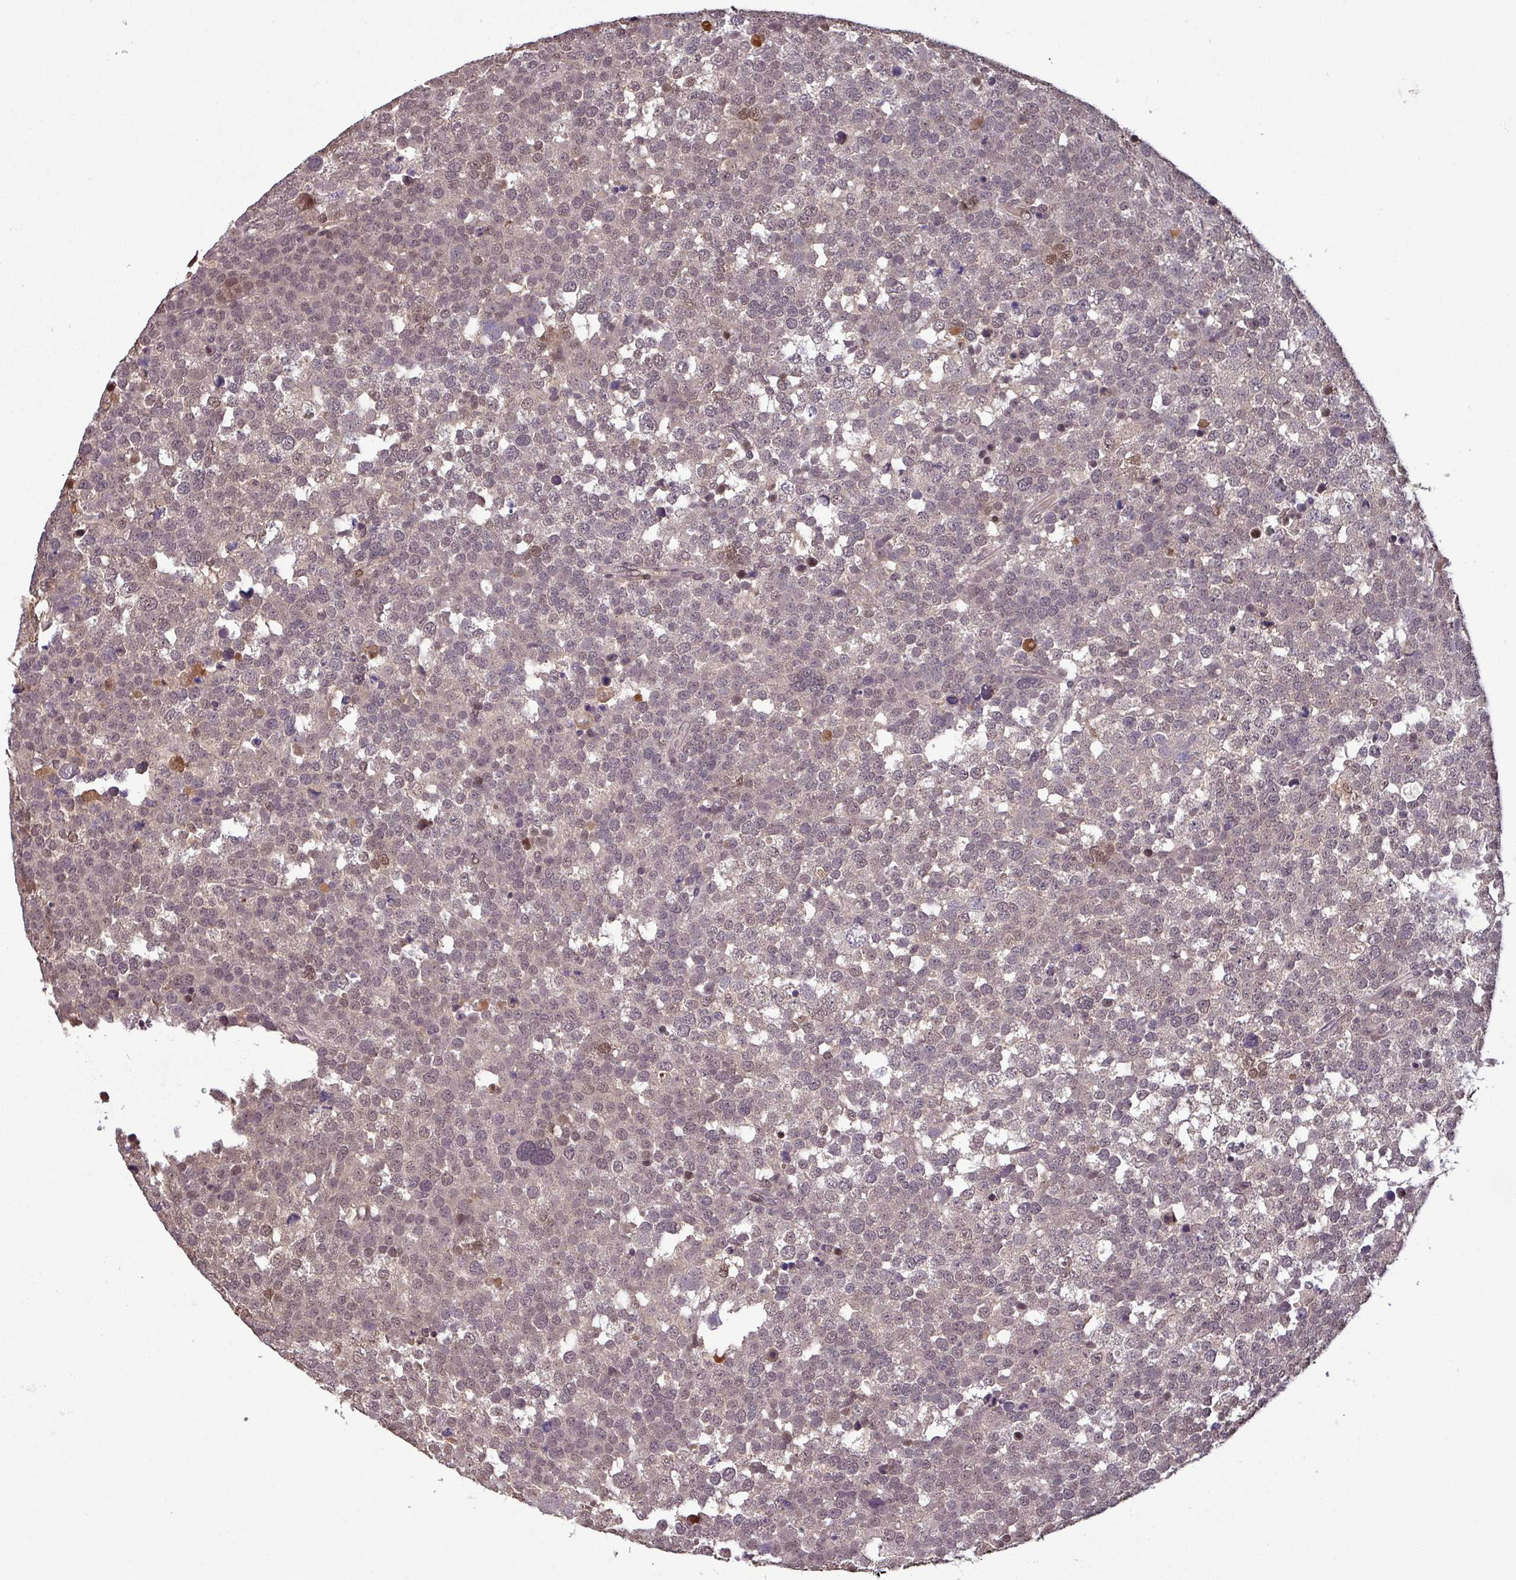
{"staining": {"intensity": "weak", "quantity": "<25%", "location": "nuclear"}, "tissue": "testis cancer", "cell_type": "Tumor cells", "image_type": "cancer", "snomed": [{"axis": "morphology", "description": "Seminoma, NOS"}, {"axis": "topography", "description": "Testis"}], "caption": "An IHC histopathology image of testis seminoma is shown. There is no staining in tumor cells of testis seminoma.", "gene": "NOB1", "patient": {"sex": "male", "age": 71}}